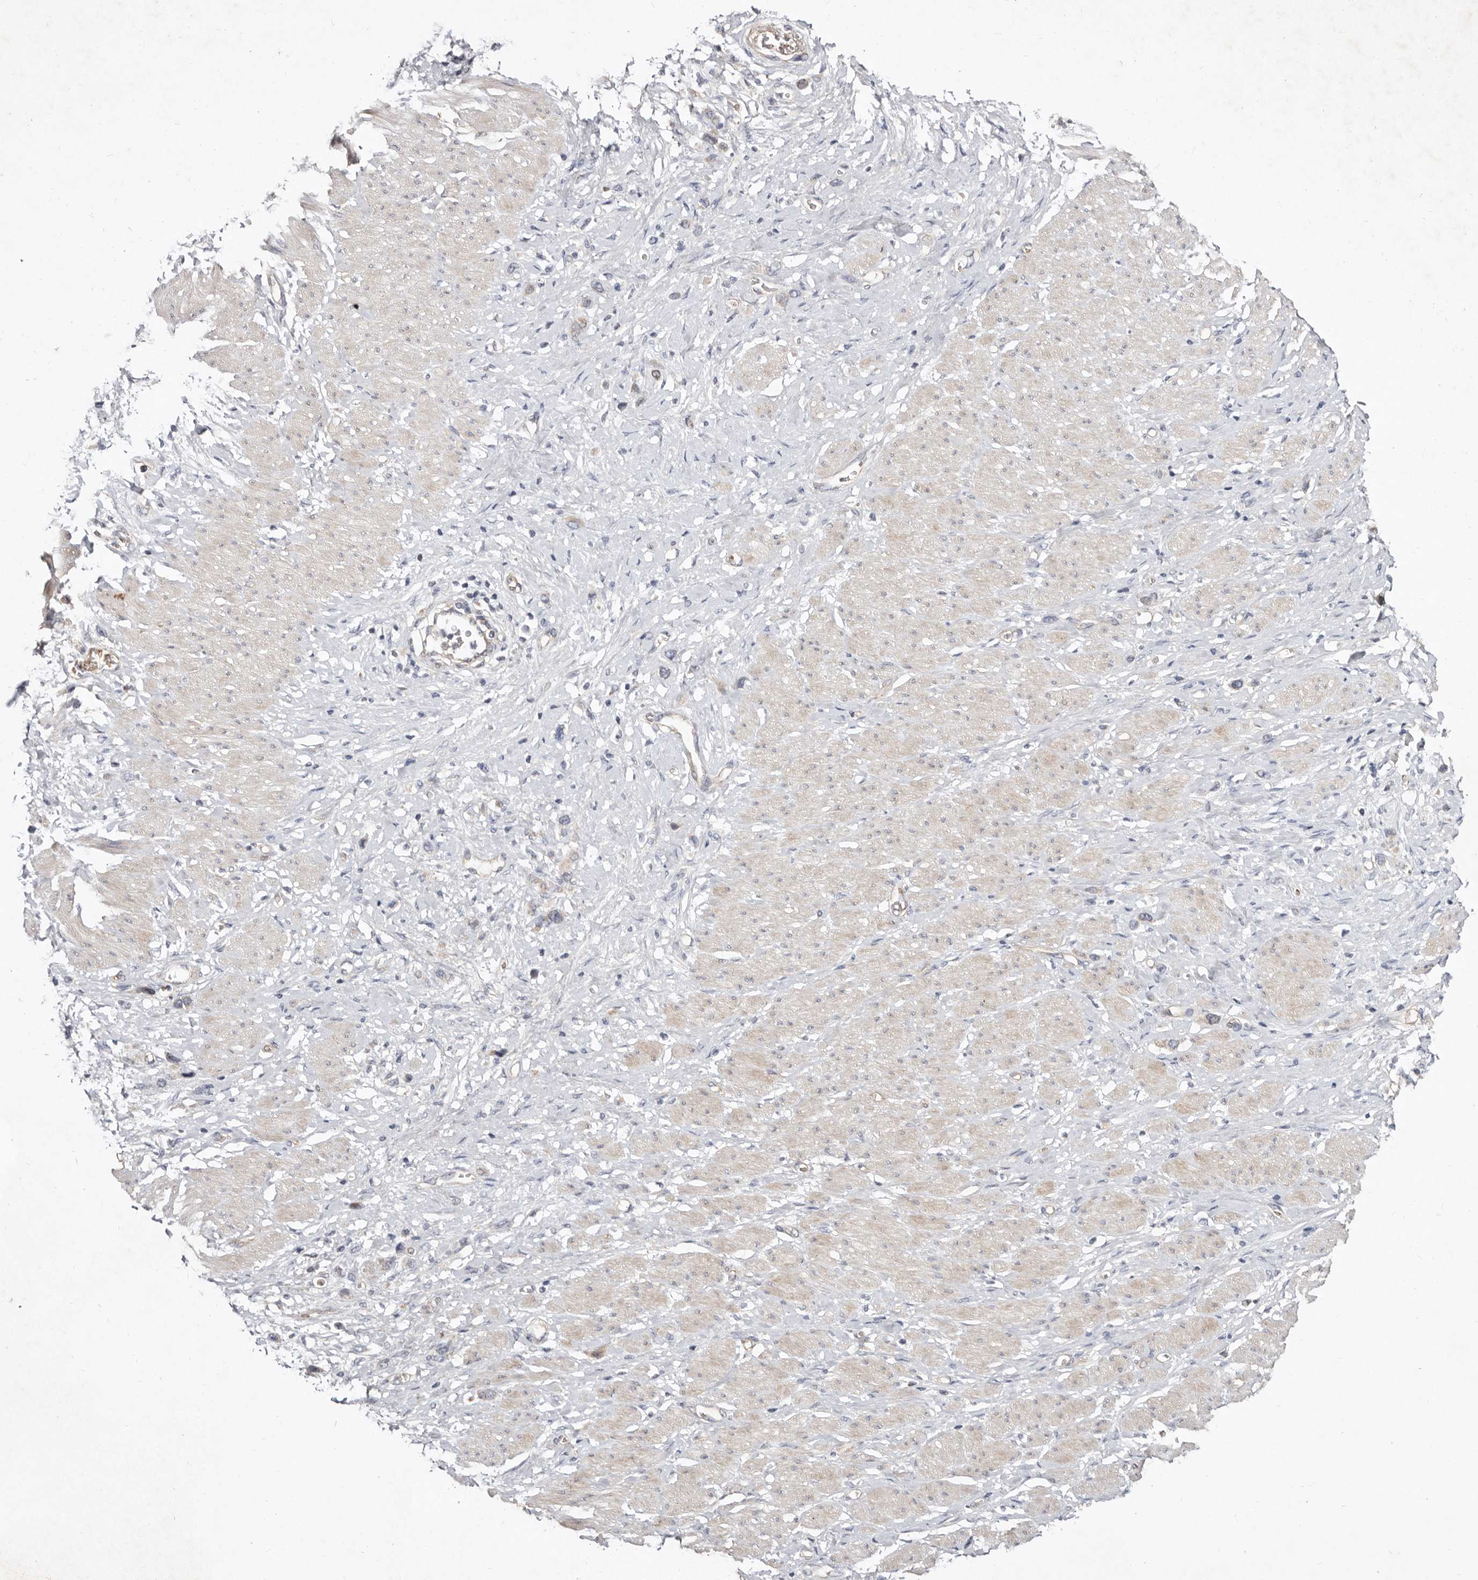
{"staining": {"intensity": "negative", "quantity": "none", "location": "none"}, "tissue": "stomach cancer", "cell_type": "Tumor cells", "image_type": "cancer", "snomed": [{"axis": "morphology", "description": "Adenocarcinoma, NOS"}, {"axis": "topography", "description": "Stomach"}], "caption": "Tumor cells are negative for brown protein staining in stomach adenocarcinoma. (DAB (3,3'-diaminobenzidine) IHC with hematoxylin counter stain).", "gene": "SLC25A20", "patient": {"sex": "female", "age": 65}}